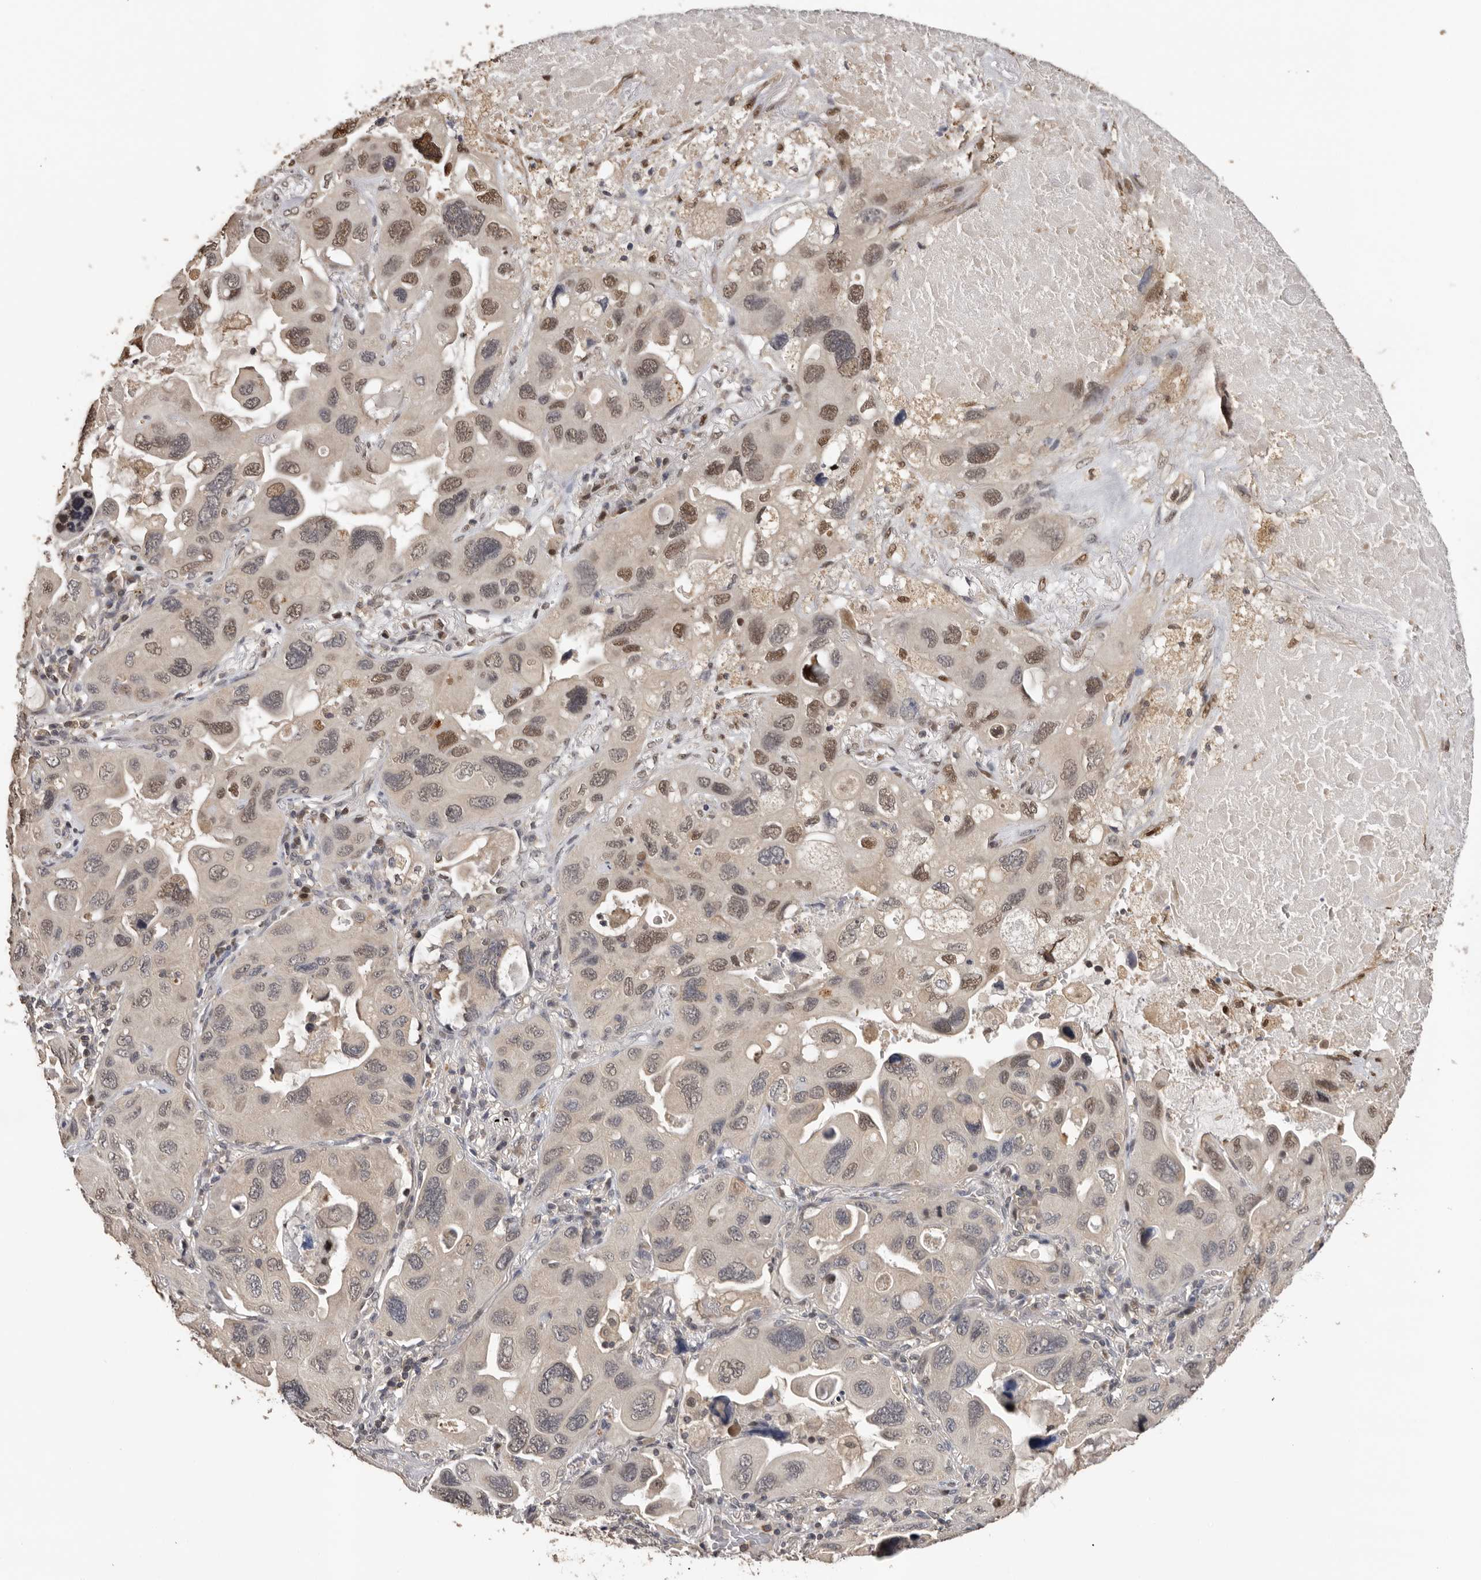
{"staining": {"intensity": "moderate", "quantity": "25%-75%", "location": "nuclear"}, "tissue": "lung cancer", "cell_type": "Tumor cells", "image_type": "cancer", "snomed": [{"axis": "morphology", "description": "Squamous cell carcinoma, NOS"}, {"axis": "topography", "description": "Lung"}], "caption": "Immunohistochemical staining of human squamous cell carcinoma (lung) demonstrates medium levels of moderate nuclear positivity in about 25%-75% of tumor cells. (DAB (3,3'-diaminobenzidine) IHC, brown staining for protein, blue staining for nuclei).", "gene": "KIF2B", "patient": {"sex": "female", "age": 73}}